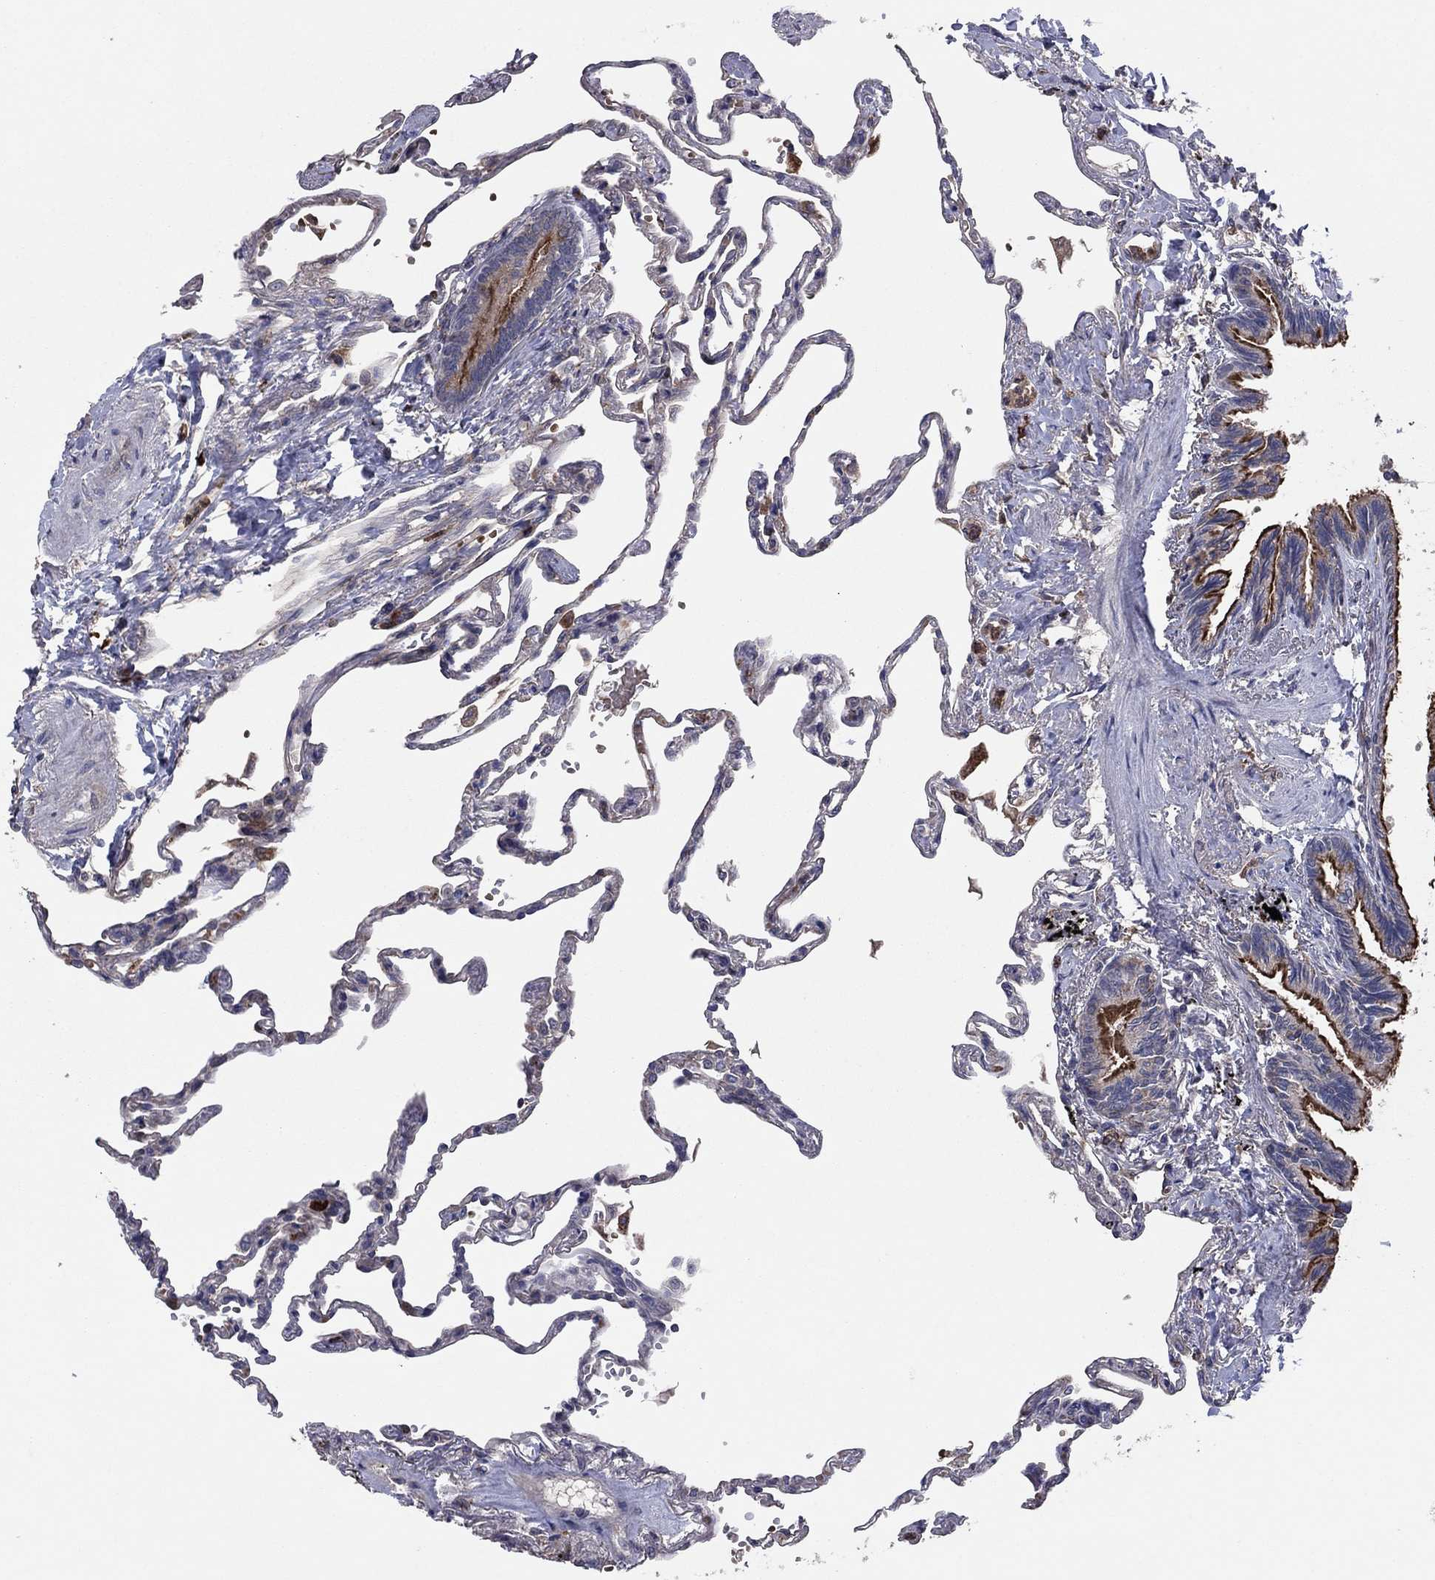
{"staining": {"intensity": "strong", "quantity": "<25%", "location": "nuclear"}, "tissue": "lung", "cell_type": "Alveolar cells", "image_type": "normal", "snomed": [{"axis": "morphology", "description": "Normal tissue, NOS"}, {"axis": "topography", "description": "Lung"}], "caption": "Human lung stained with a brown dye reveals strong nuclear positive positivity in approximately <25% of alveolar cells.", "gene": "MEA1", "patient": {"sex": "male", "age": 78}}